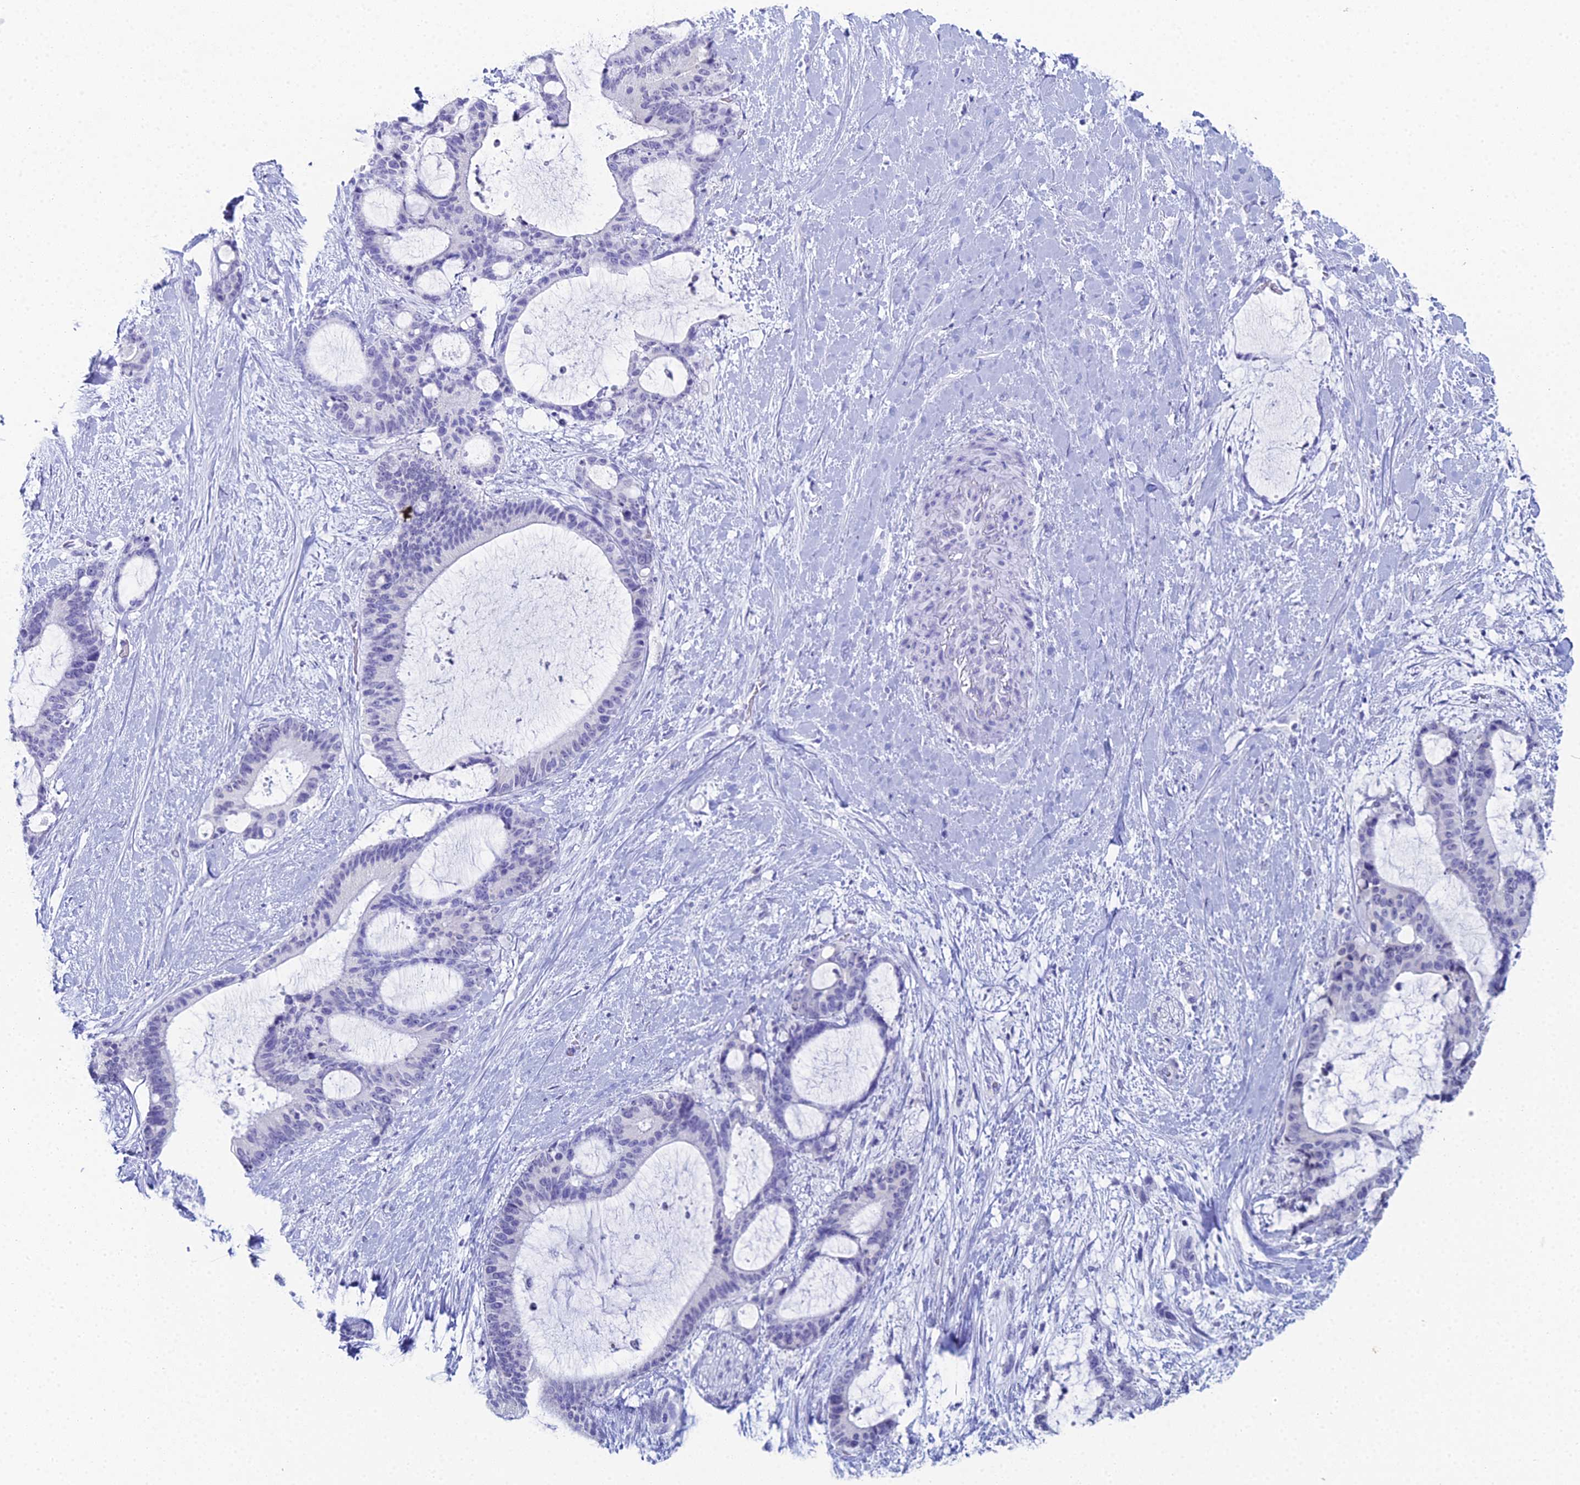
{"staining": {"intensity": "negative", "quantity": "none", "location": "none"}, "tissue": "liver cancer", "cell_type": "Tumor cells", "image_type": "cancer", "snomed": [{"axis": "morphology", "description": "Normal tissue, NOS"}, {"axis": "morphology", "description": "Cholangiocarcinoma"}, {"axis": "topography", "description": "Liver"}, {"axis": "topography", "description": "Peripheral nerve tissue"}], "caption": "The image shows no staining of tumor cells in liver cholangiocarcinoma. The staining was performed using DAB (3,3'-diaminobenzidine) to visualize the protein expression in brown, while the nuclei were stained in blue with hematoxylin (Magnification: 20x).", "gene": "PRR22", "patient": {"sex": "female", "age": 73}}